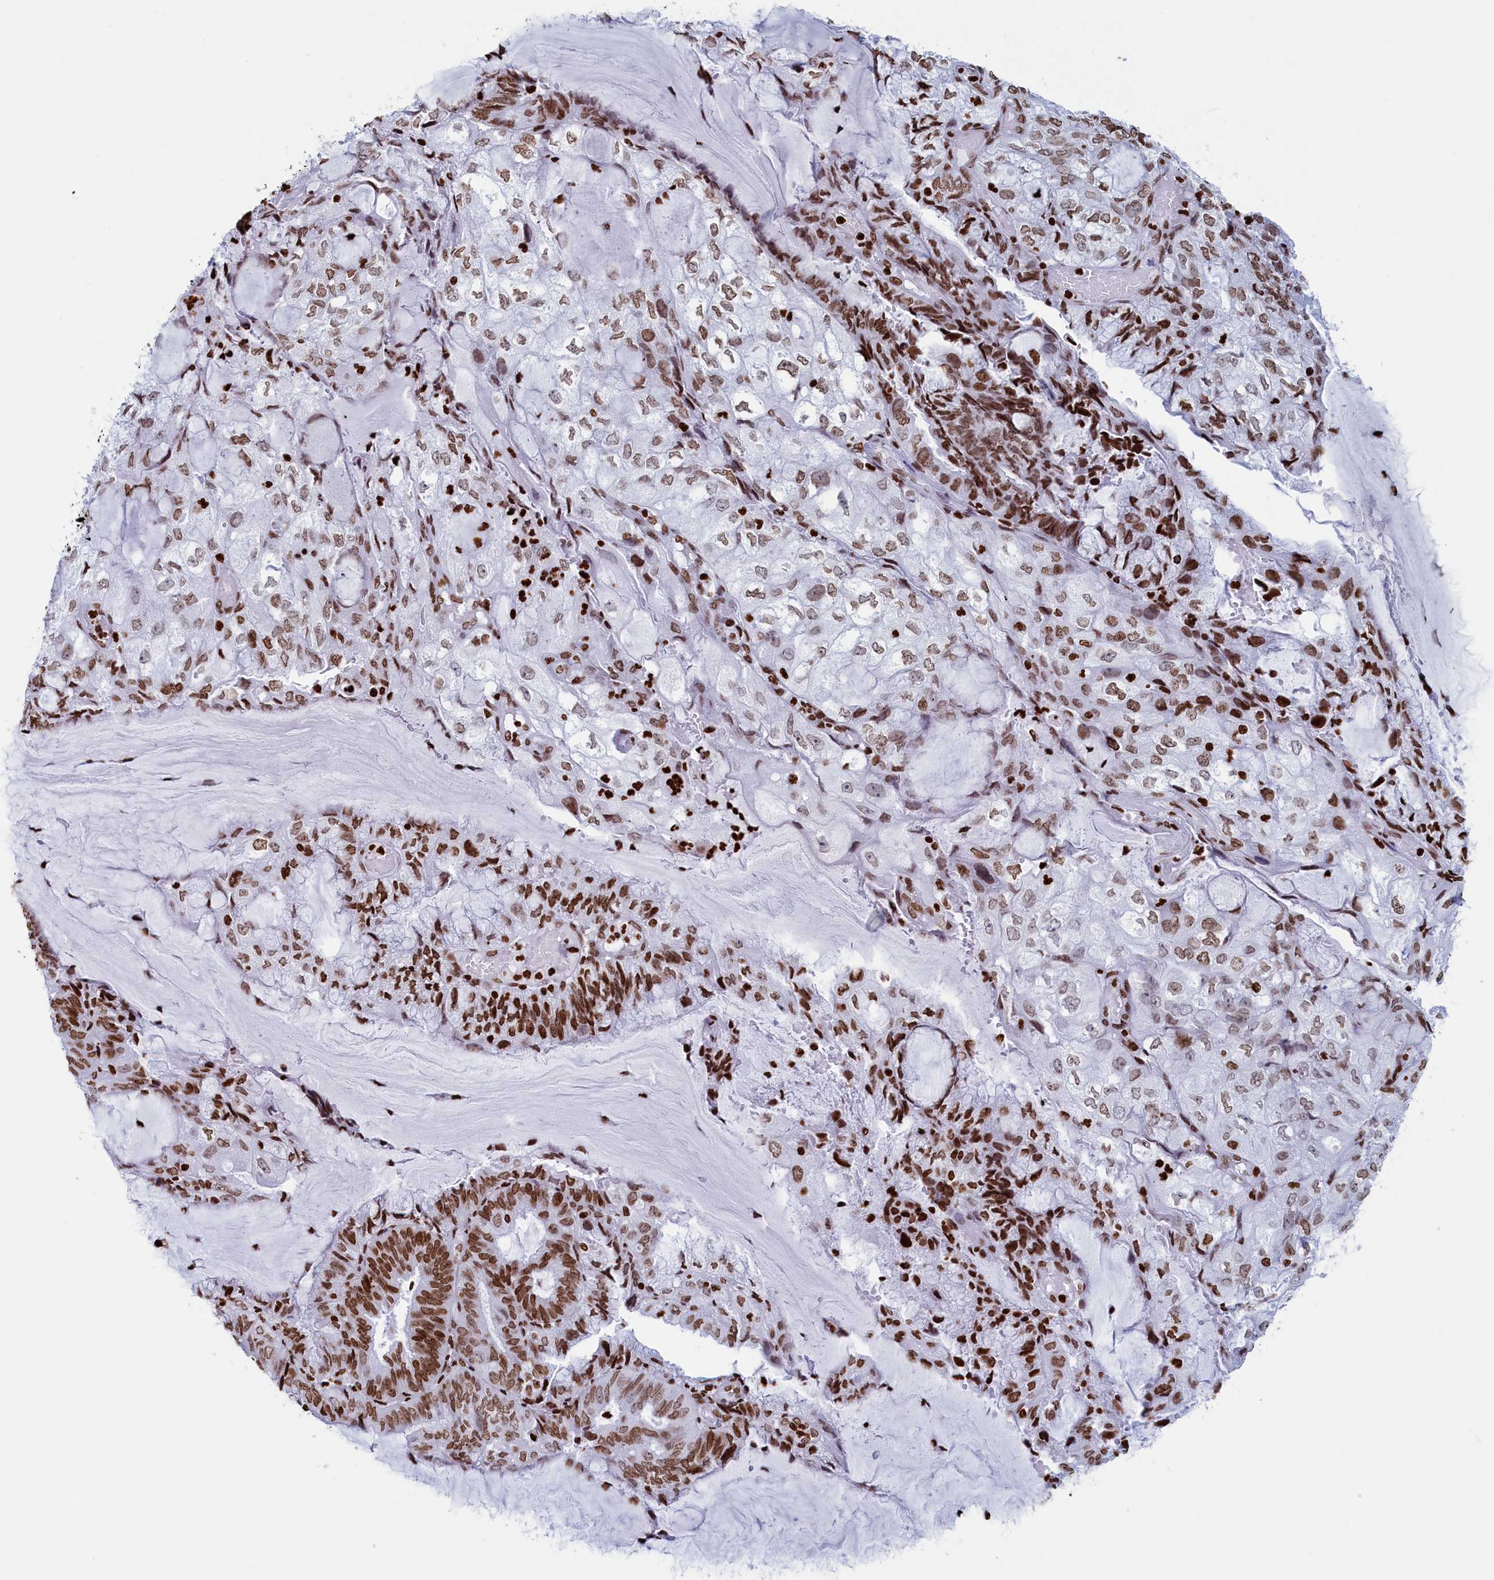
{"staining": {"intensity": "moderate", "quantity": ">75%", "location": "nuclear"}, "tissue": "endometrial cancer", "cell_type": "Tumor cells", "image_type": "cancer", "snomed": [{"axis": "morphology", "description": "Adenocarcinoma, NOS"}, {"axis": "topography", "description": "Endometrium"}], "caption": "Tumor cells display medium levels of moderate nuclear staining in about >75% of cells in adenocarcinoma (endometrial). Using DAB (3,3'-diaminobenzidine) (brown) and hematoxylin (blue) stains, captured at high magnification using brightfield microscopy.", "gene": "APOBEC3A", "patient": {"sex": "female", "age": 81}}